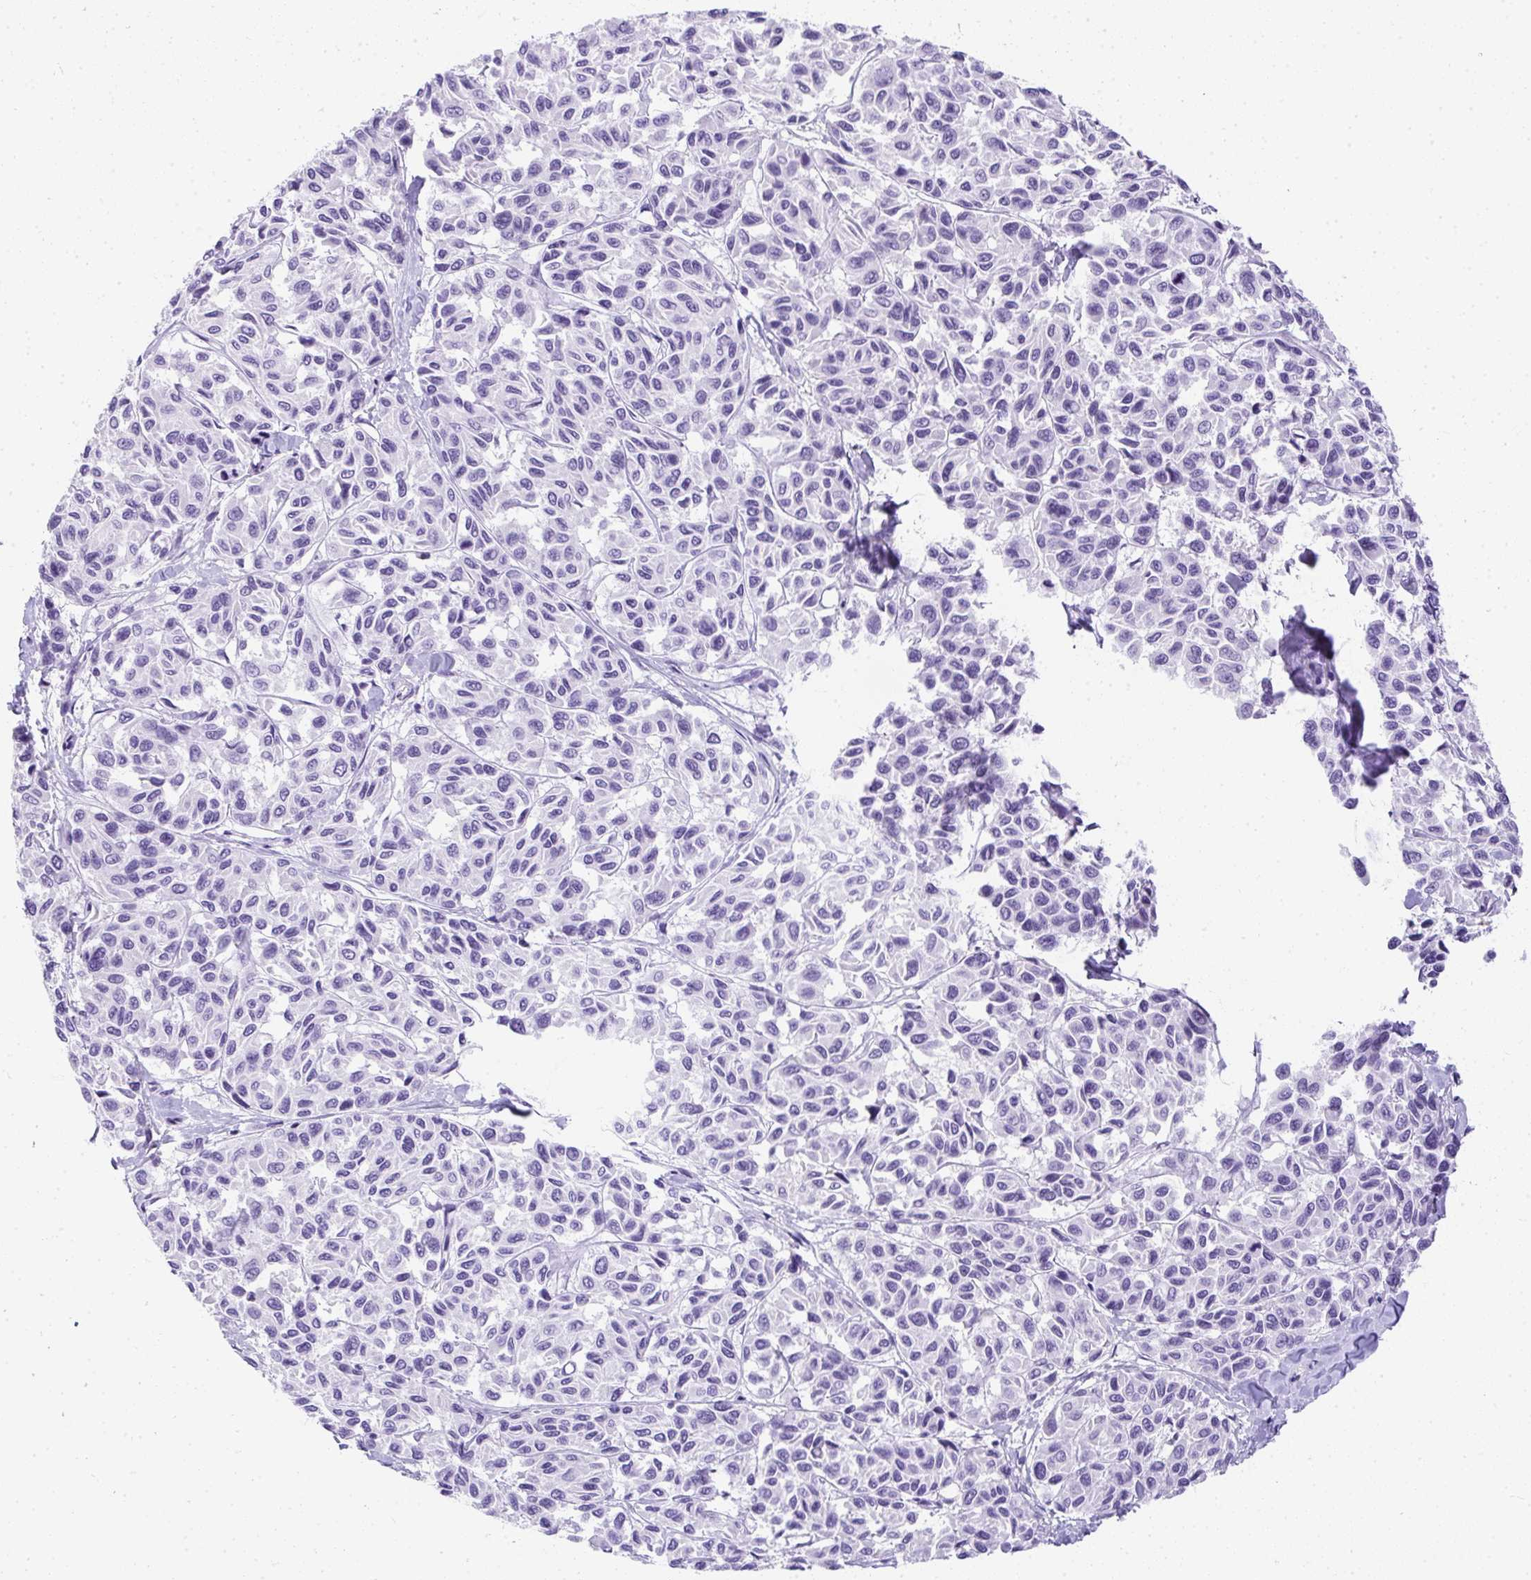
{"staining": {"intensity": "negative", "quantity": "none", "location": "none"}, "tissue": "melanoma", "cell_type": "Tumor cells", "image_type": "cancer", "snomed": [{"axis": "morphology", "description": "Malignant melanoma, NOS"}, {"axis": "topography", "description": "Skin"}], "caption": "High magnification brightfield microscopy of malignant melanoma stained with DAB (3,3'-diaminobenzidine) (brown) and counterstained with hematoxylin (blue): tumor cells show no significant expression.", "gene": "AVIL", "patient": {"sex": "female", "age": 66}}